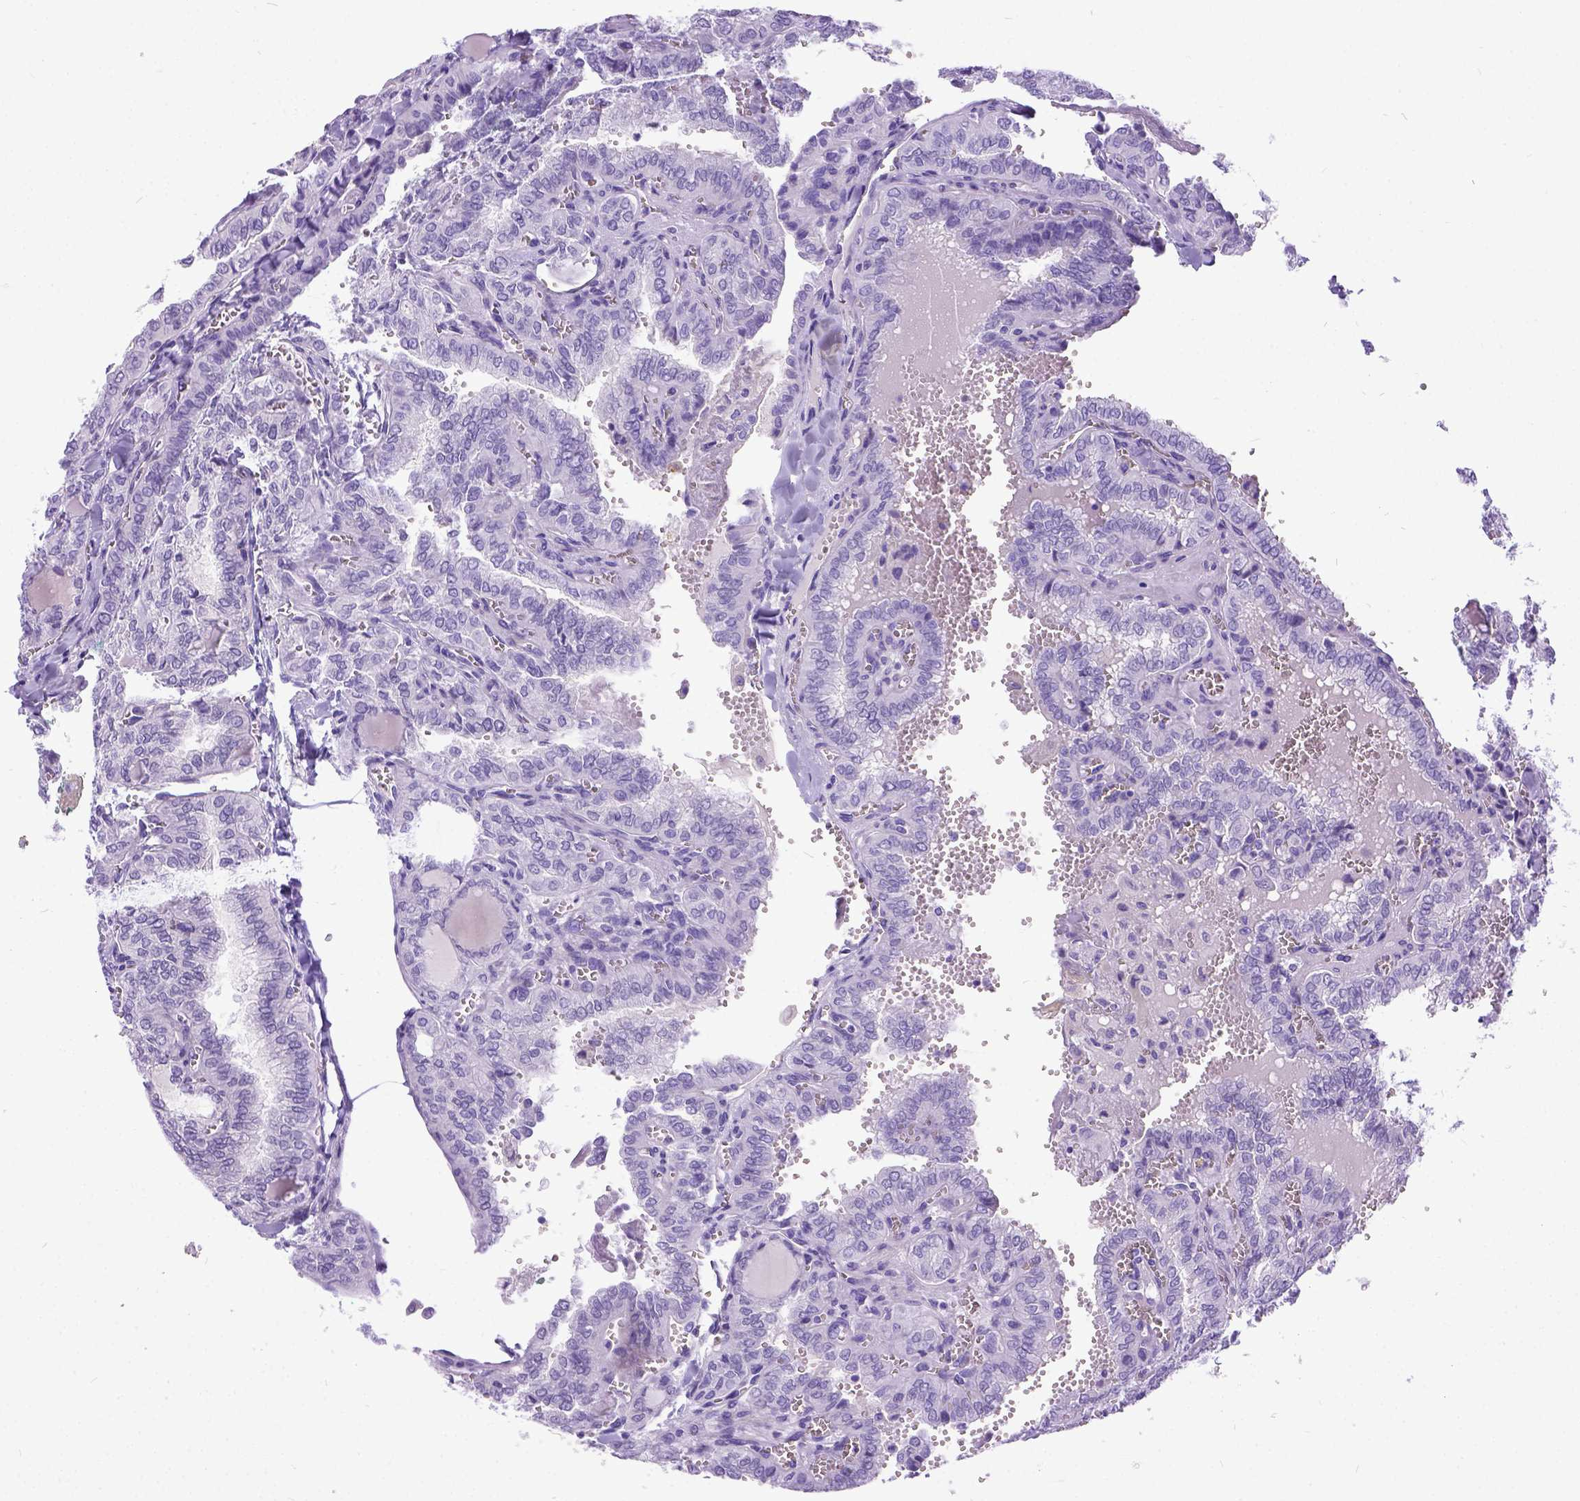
{"staining": {"intensity": "negative", "quantity": "none", "location": "none"}, "tissue": "thyroid cancer", "cell_type": "Tumor cells", "image_type": "cancer", "snomed": [{"axis": "morphology", "description": "Papillary adenocarcinoma, NOS"}, {"axis": "topography", "description": "Thyroid gland"}], "caption": "DAB immunohistochemical staining of thyroid cancer (papillary adenocarcinoma) displays no significant expression in tumor cells.", "gene": "IGF2", "patient": {"sex": "female", "age": 41}}